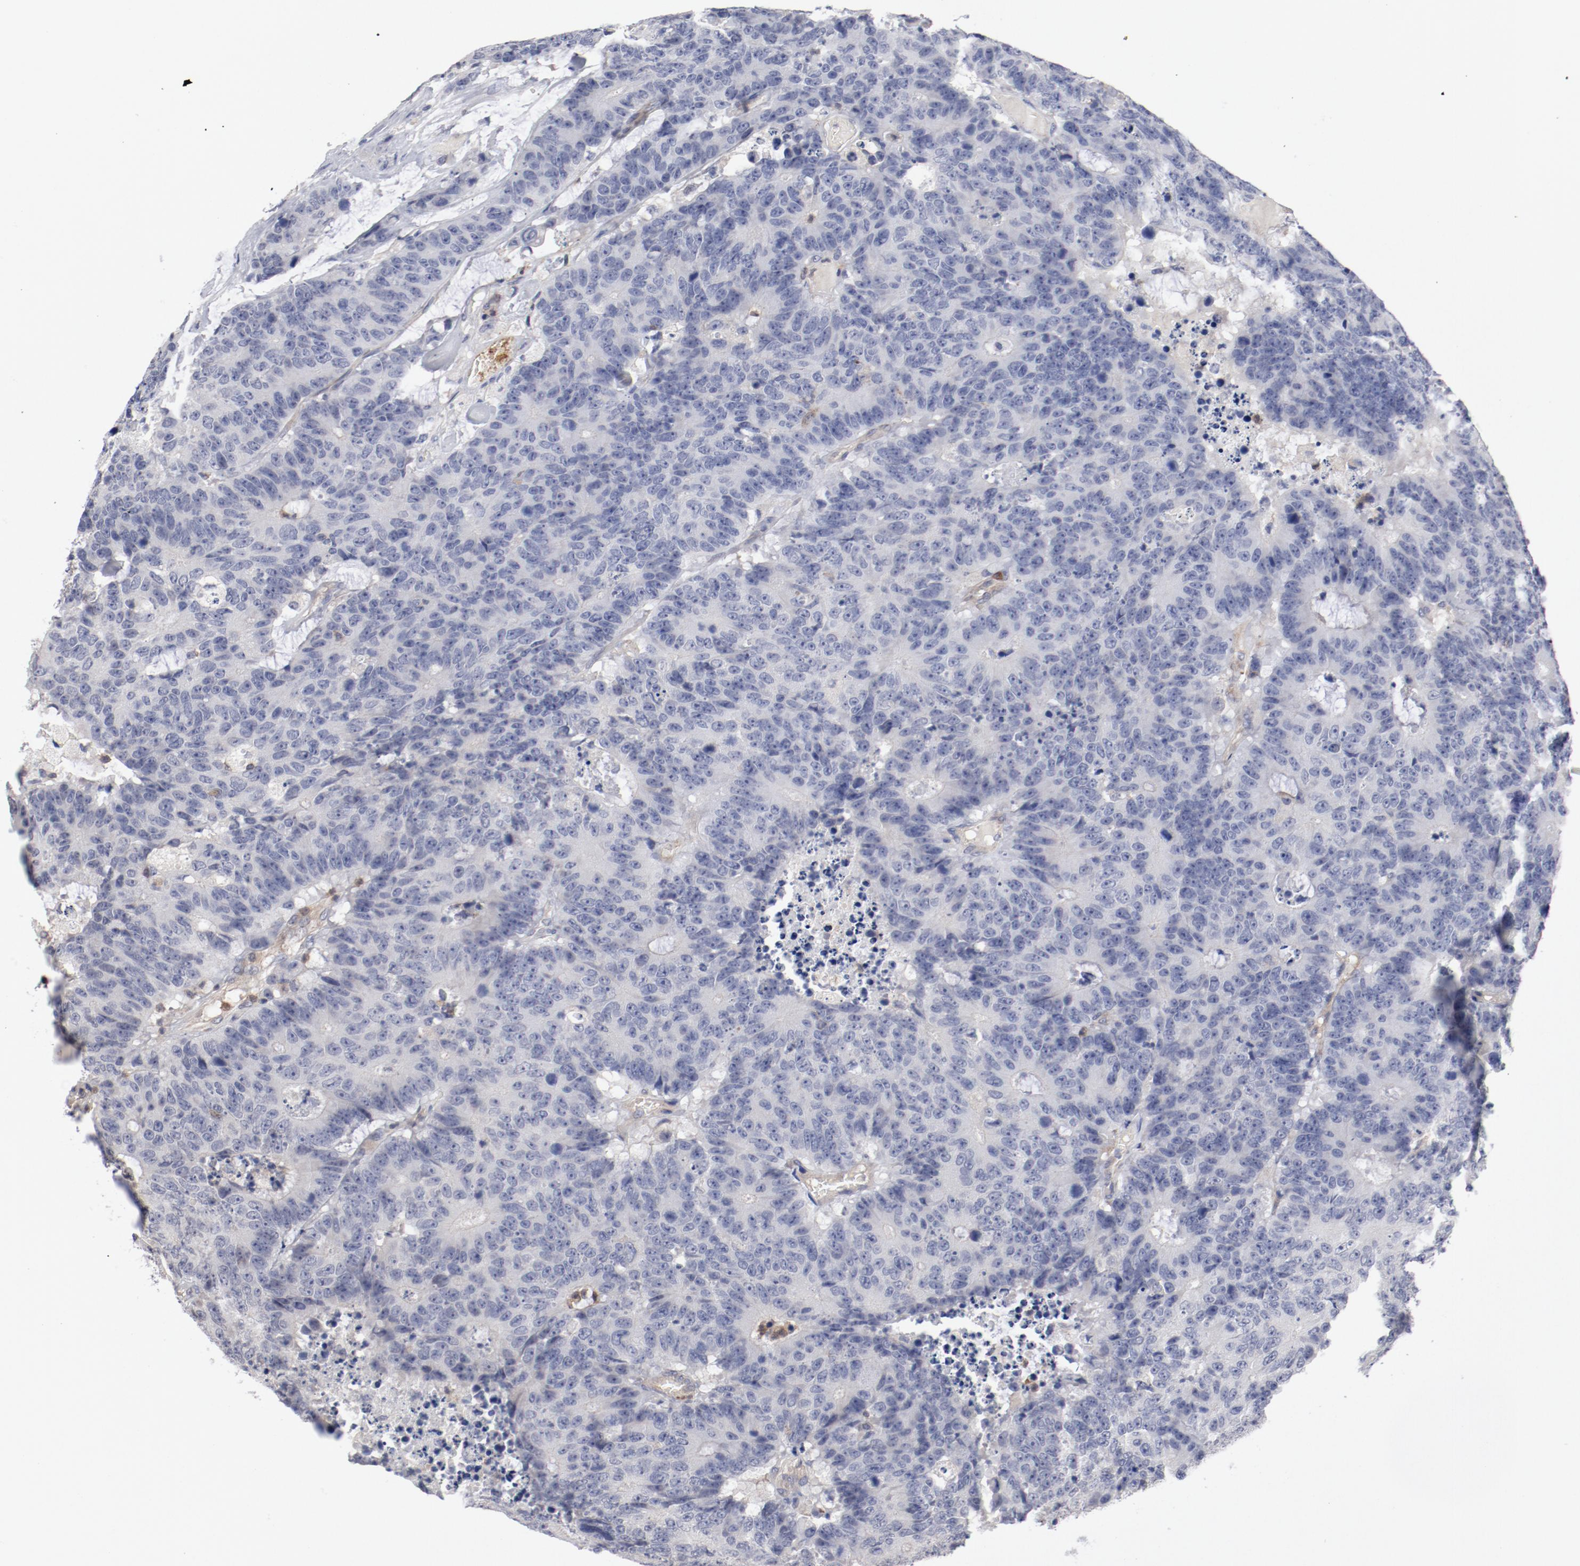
{"staining": {"intensity": "negative", "quantity": "none", "location": "none"}, "tissue": "colorectal cancer", "cell_type": "Tumor cells", "image_type": "cancer", "snomed": [{"axis": "morphology", "description": "Adenocarcinoma, NOS"}, {"axis": "topography", "description": "Colon"}], "caption": "Photomicrograph shows no protein staining in tumor cells of colorectal adenocarcinoma tissue.", "gene": "CBL", "patient": {"sex": "female", "age": 86}}